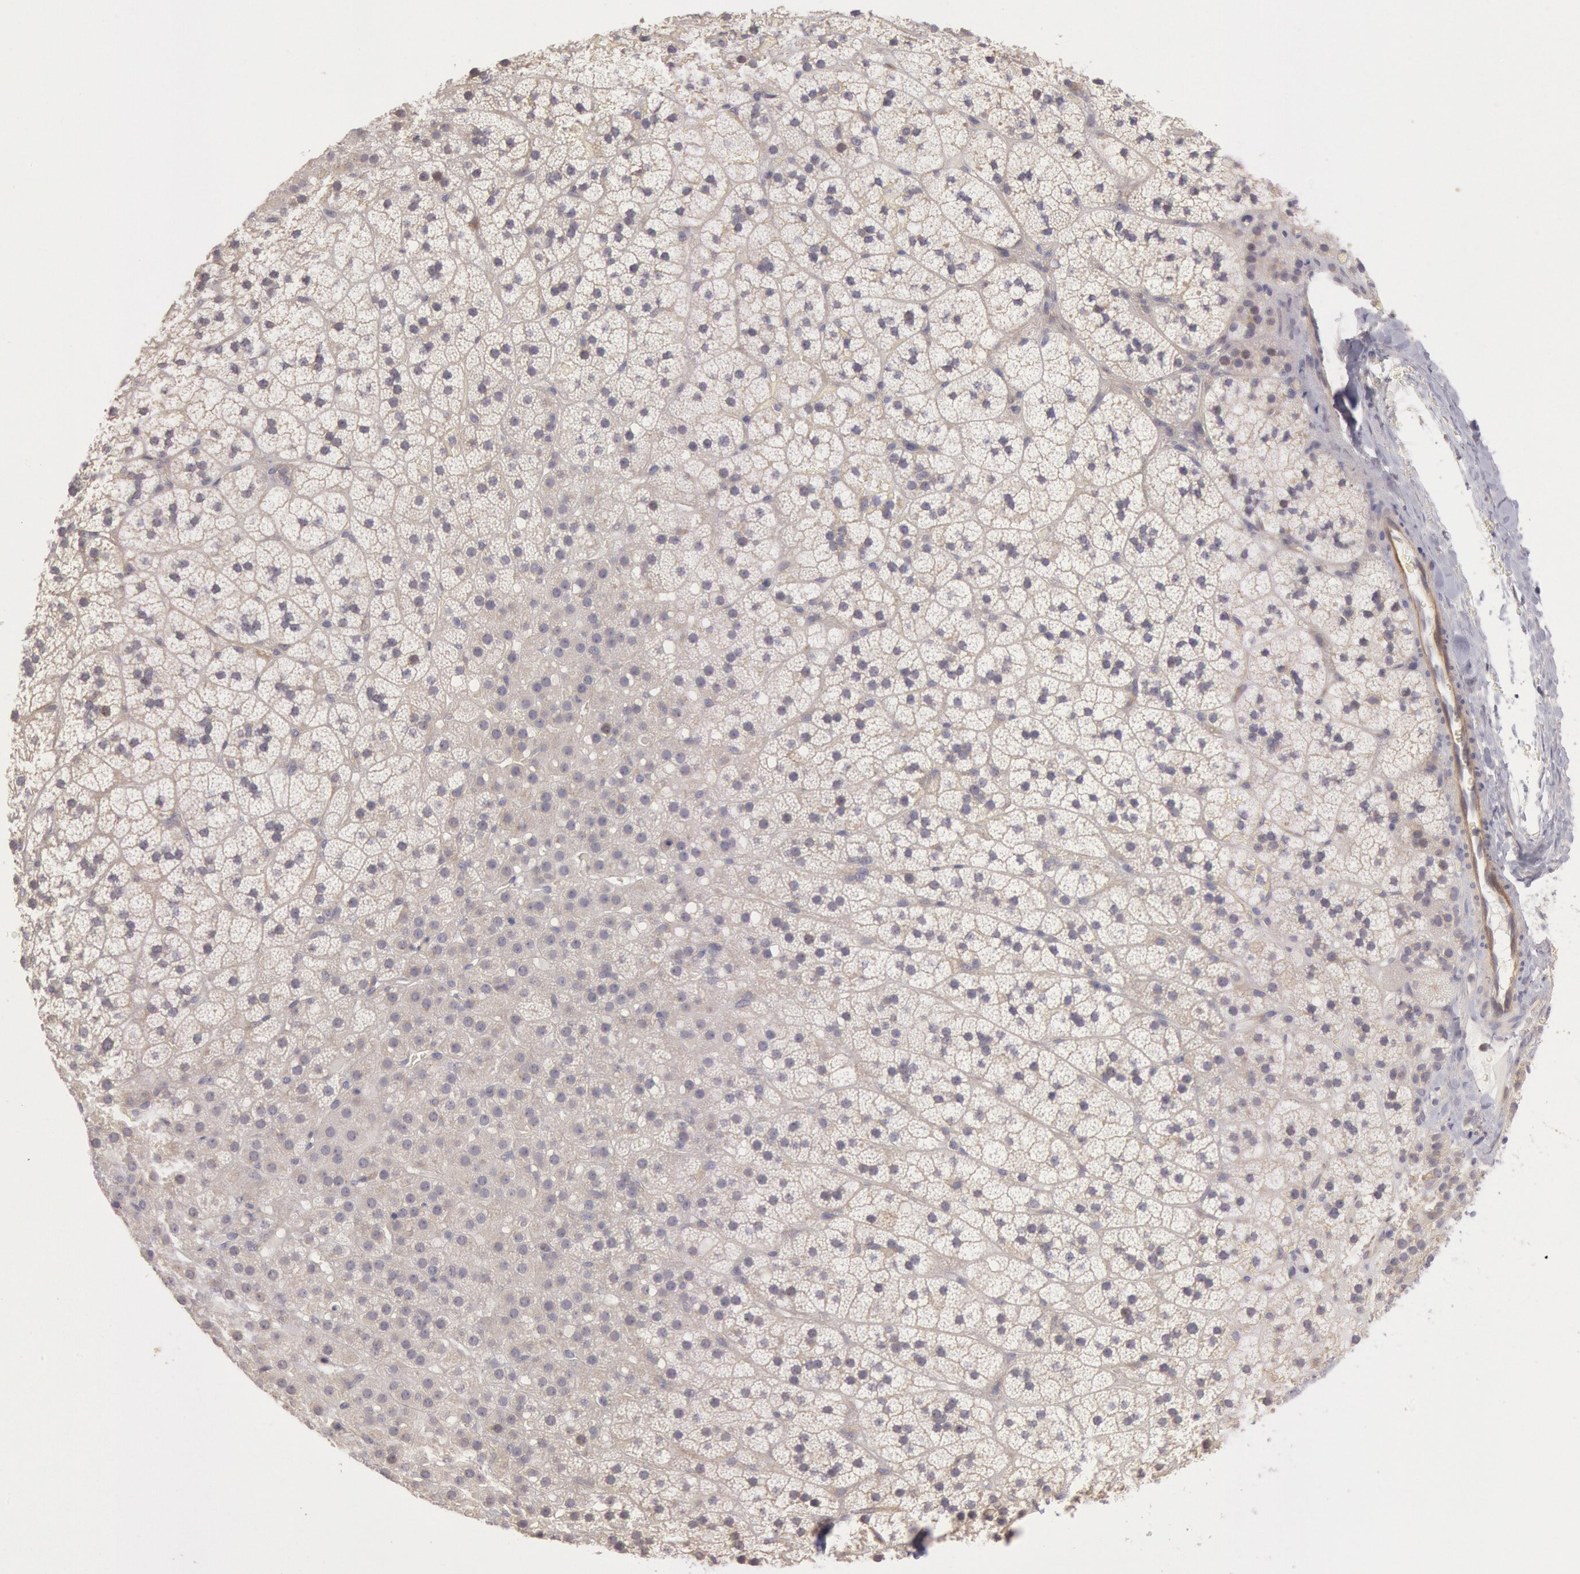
{"staining": {"intensity": "negative", "quantity": "none", "location": "none"}, "tissue": "adrenal gland", "cell_type": "Glandular cells", "image_type": "normal", "snomed": [{"axis": "morphology", "description": "Normal tissue, NOS"}, {"axis": "topography", "description": "Adrenal gland"}], "caption": "The immunohistochemistry (IHC) image has no significant staining in glandular cells of adrenal gland. (DAB (3,3'-diaminobenzidine) immunohistochemistry, high magnification).", "gene": "AMOTL1", "patient": {"sex": "male", "age": 35}}